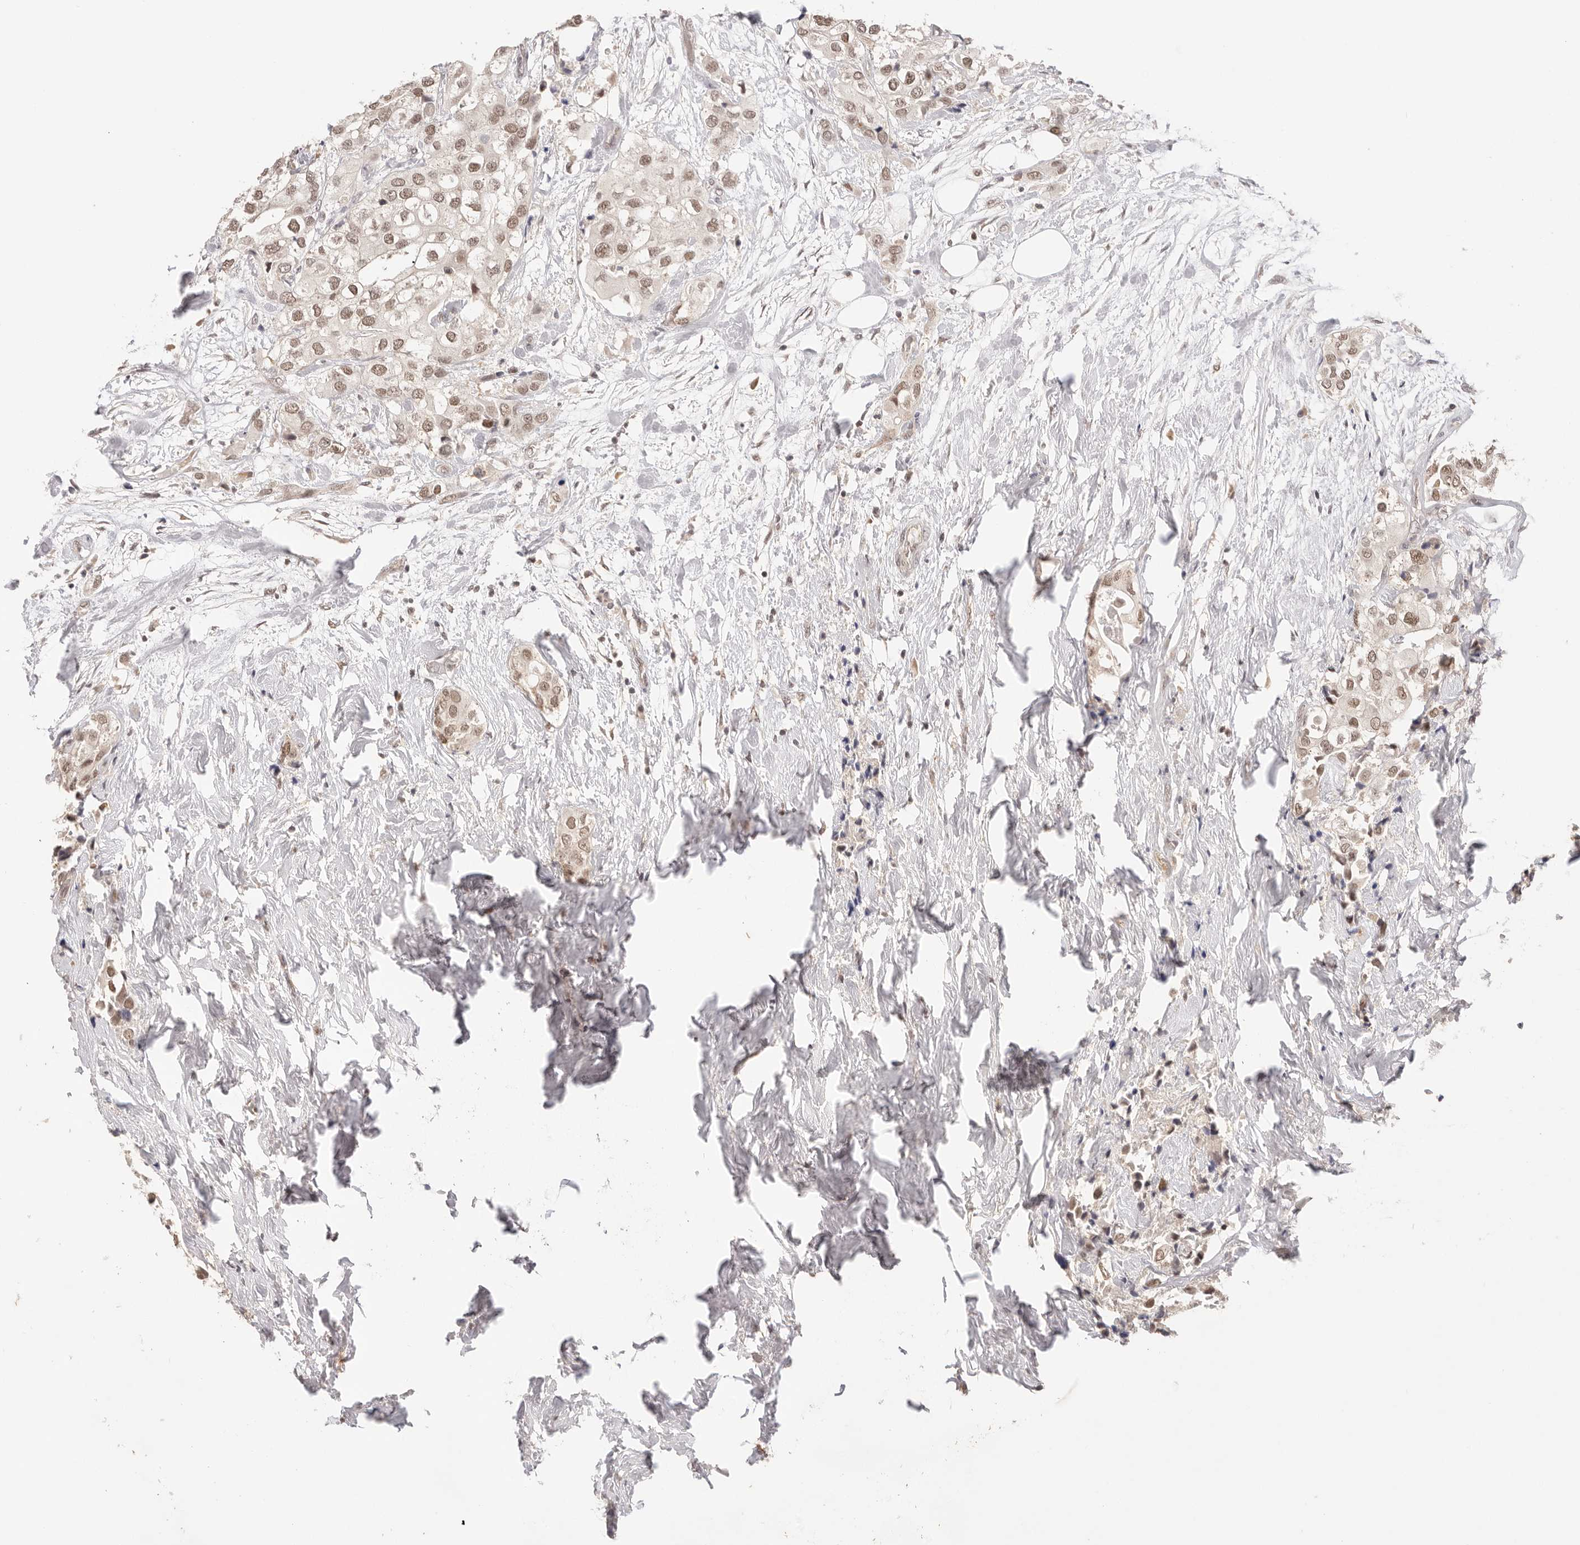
{"staining": {"intensity": "weak", "quantity": ">75%", "location": "nuclear"}, "tissue": "urothelial cancer", "cell_type": "Tumor cells", "image_type": "cancer", "snomed": [{"axis": "morphology", "description": "Urothelial carcinoma, High grade"}, {"axis": "topography", "description": "Urinary bladder"}], "caption": "Brown immunohistochemical staining in urothelial cancer exhibits weak nuclear positivity in approximately >75% of tumor cells. The staining was performed using DAB (3,3'-diaminobenzidine), with brown indicating positive protein expression. Nuclei are stained blue with hematoxylin.", "gene": "RFC3", "patient": {"sex": "male", "age": 64}}